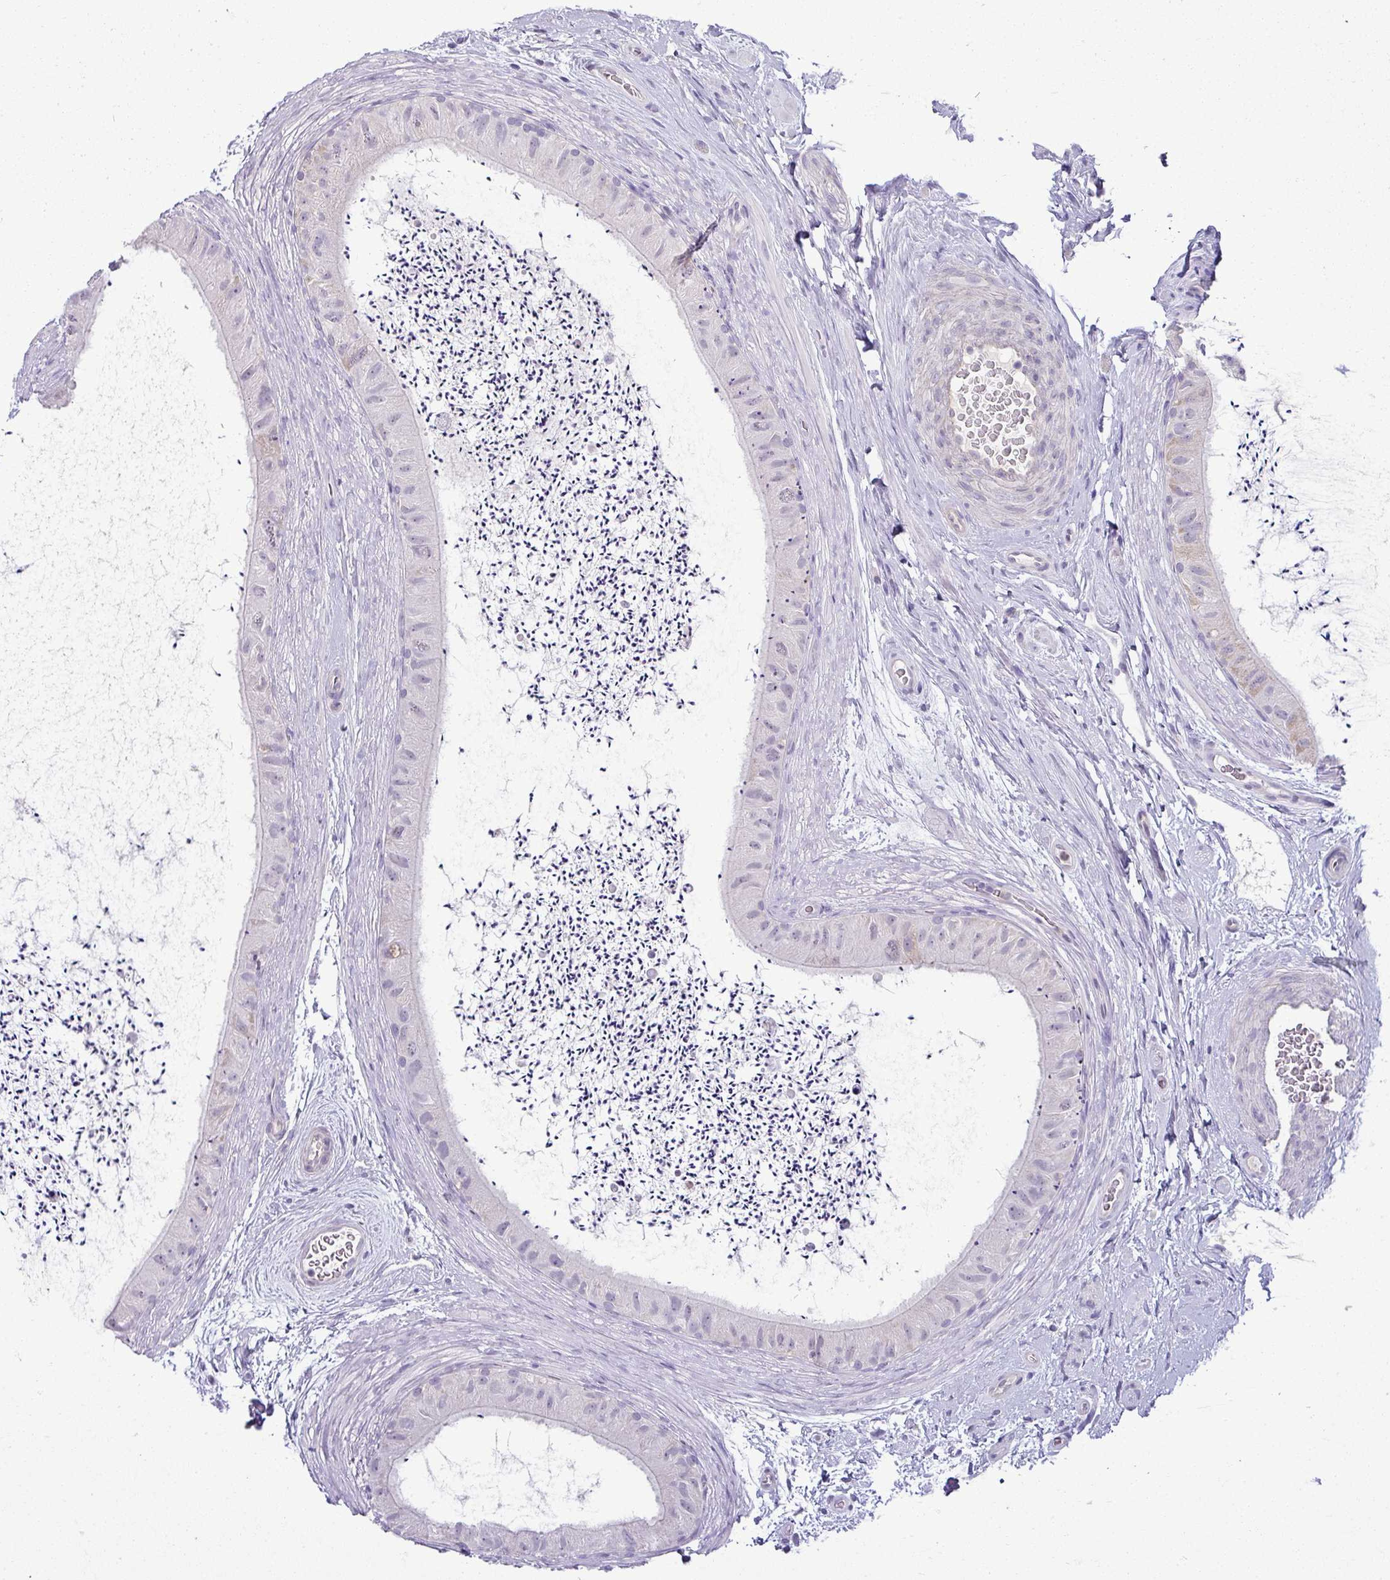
{"staining": {"intensity": "negative", "quantity": "none", "location": "none"}, "tissue": "epididymis", "cell_type": "Glandular cells", "image_type": "normal", "snomed": [{"axis": "morphology", "description": "Normal tissue, NOS"}, {"axis": "topography", "description": "Epididymis"}], "caption": "Photomicrograph shows no protein positivity in glandular cells of unremarkable epididymis.", "gene": "HBEGF", "patient": {"sex": "male", "age": 50}}